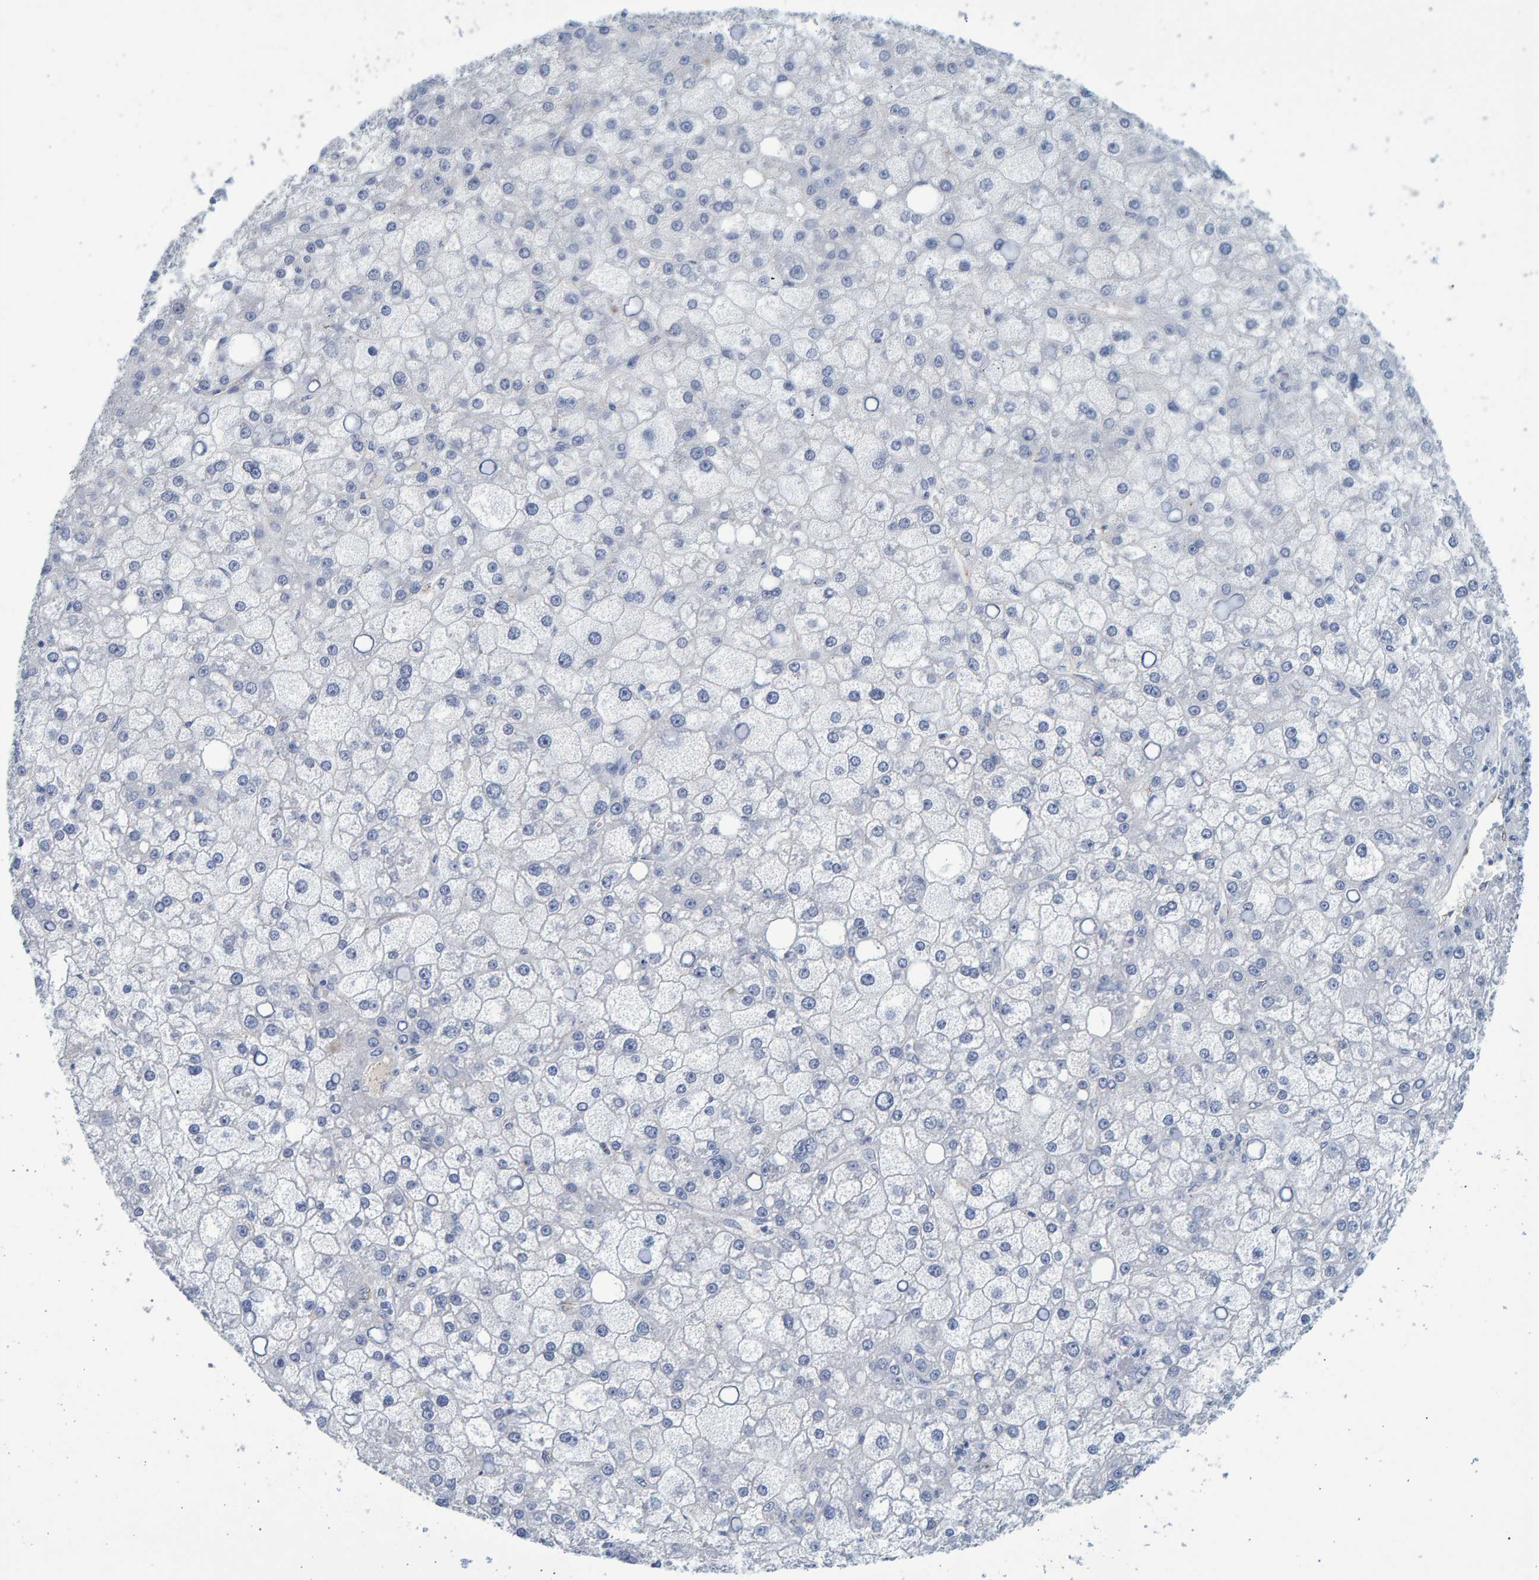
{"staining": {"intensity": "negative", "quantity": "none", "location": "none"}, "tissue": "liver cancer", "cell_type": "Tumor cells", "image_type": "cancer", "snomed": [{"axis": "morphology", "description": "Carcinoma, Hepatocellular, NOS"}, {"axis": "topography", "description": "Liver"}], "caption": "Immunohistochemical staining of human hepatocellular carcinoma (liver) exhibits no significant expression in tumor cells.", "gene": "SLC34A3", "patient": {"sex": "male", "age": 67}}